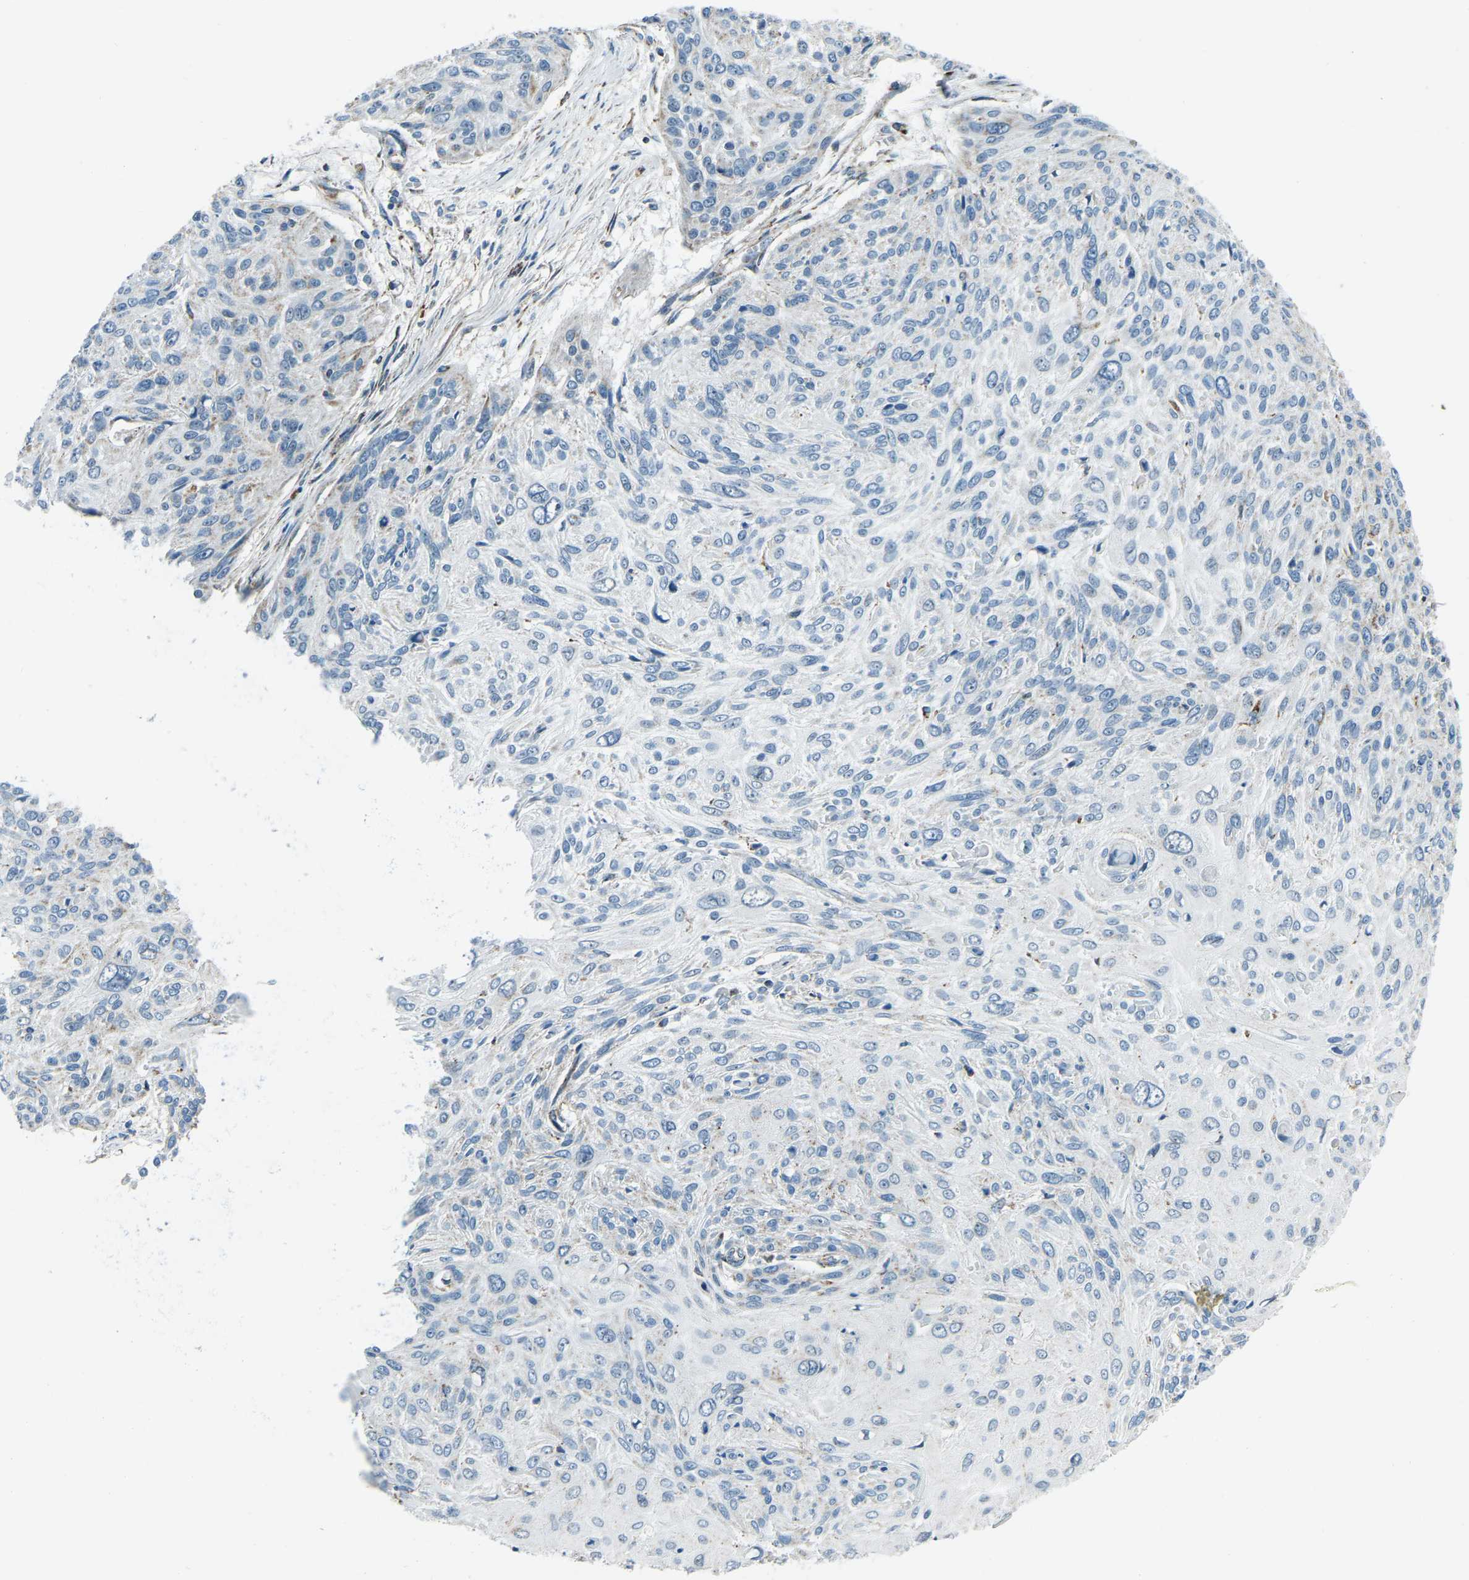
{"staining": {"intensity": "negative", "quantity": "none", "location": "none"}, "tissue": "cervical cancer", "cell_type": "Tumor cells", "image_type": "cancer", "snomed": [{"axis": "morphology", "description": "Squamous cell carcinoma, NOS"}, {"axis": "topography", "description": "Cervix"}], "caption": "Protein analysis of cervical squamous cell carcinoma shows no significant positivity in tumor cells.", "gene": "RBM33", "patient": {"sex": "female", "age": 51}}